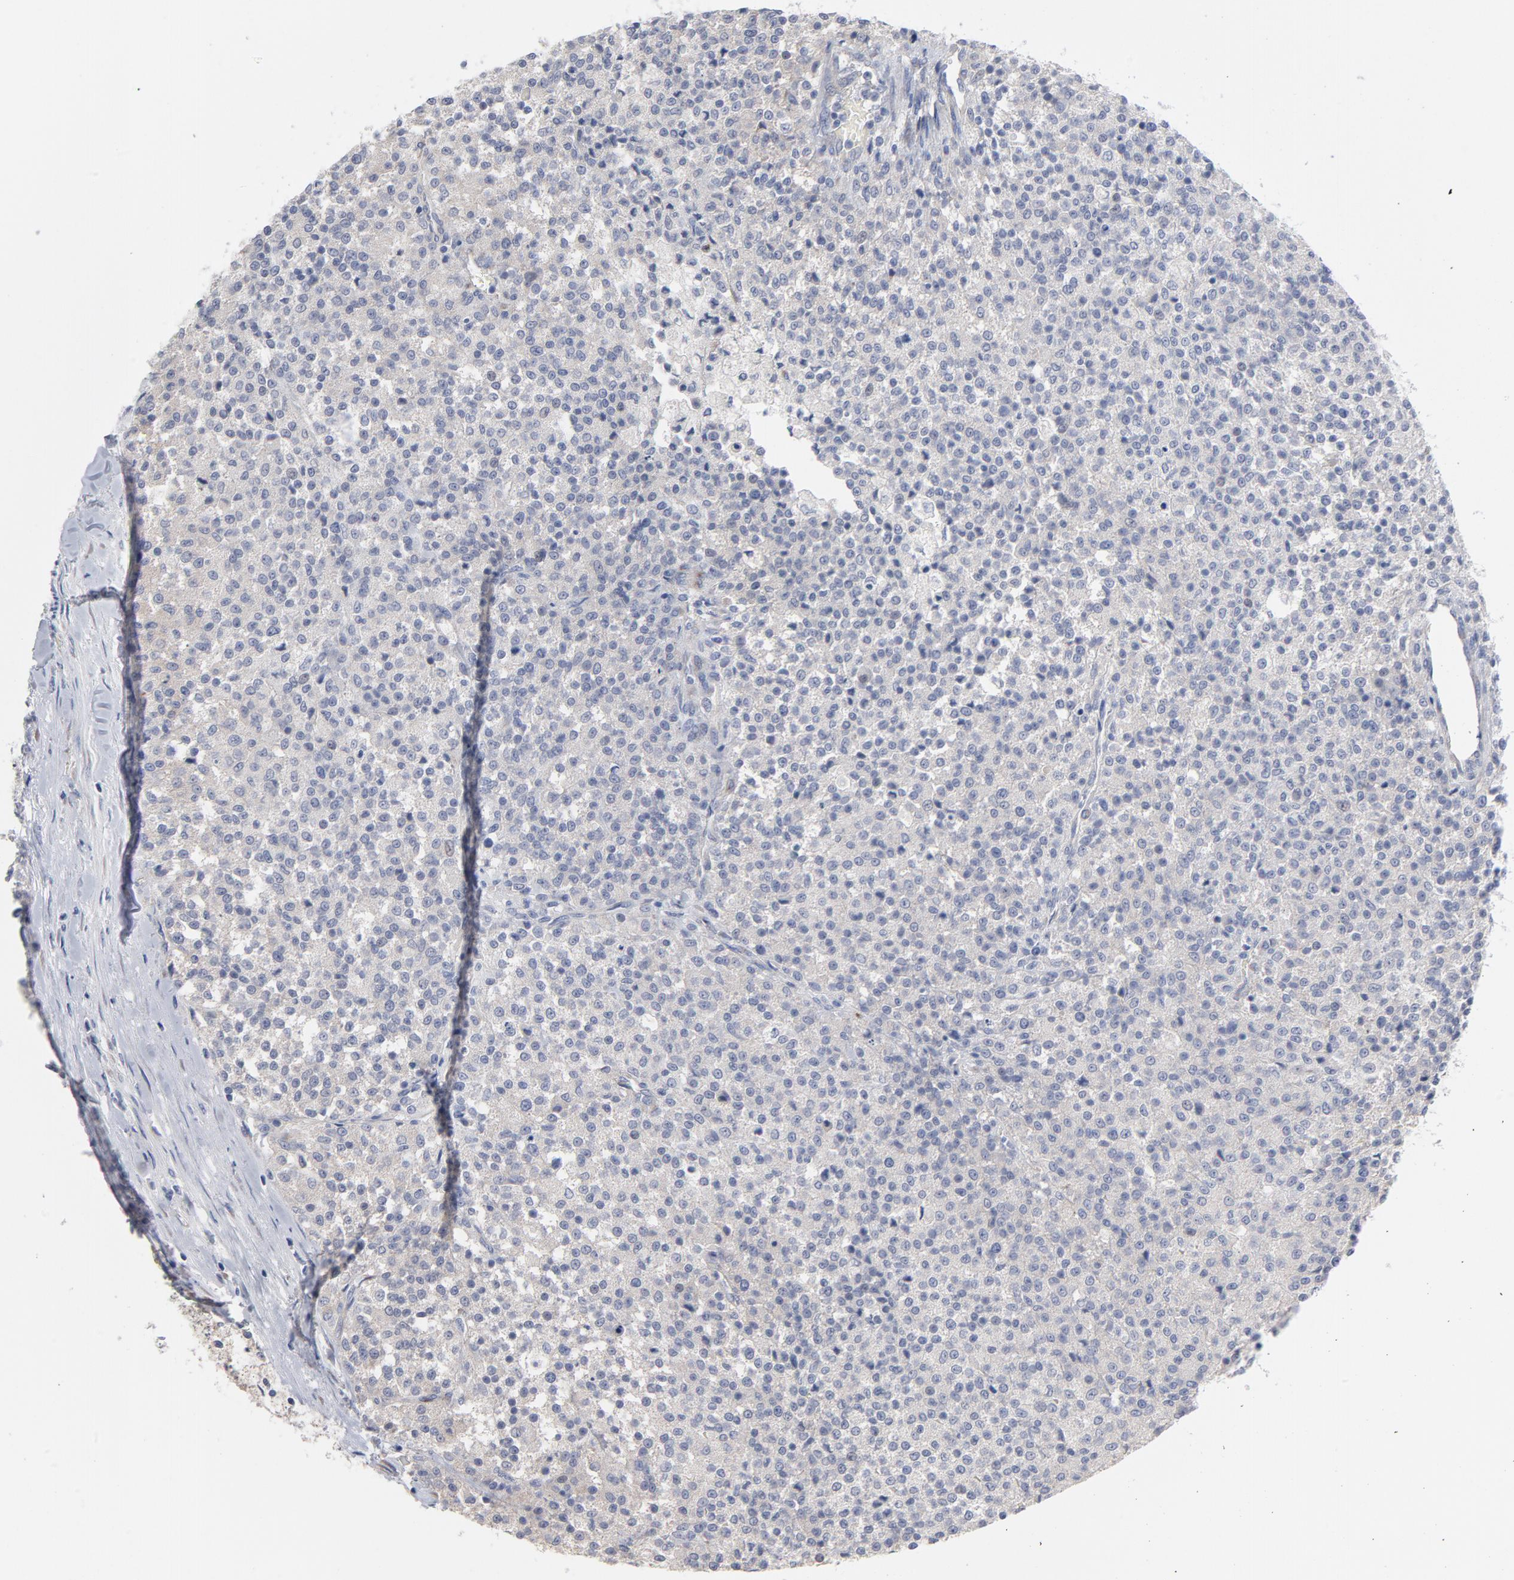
{"staining": {"intensity": "negative", "quantity": "none", "location": "none"}, "tissue": "testis cancer", "cell_type": "Tumor cells", "image_type": "cancer", "snomed": [{"axis": "morphology", "description": "Seminoma, NOS"}, {"axis": "topography", "description": "Testis"}], "caption": "IHC of seminoma (testis) displays no positivity in tumor cells. (DAB immunohistochemistry (IHC) visualized using brightfield microscopy, high magnification).", "gene": "CPE", "patient": {"sex": "male", "age": 59}}